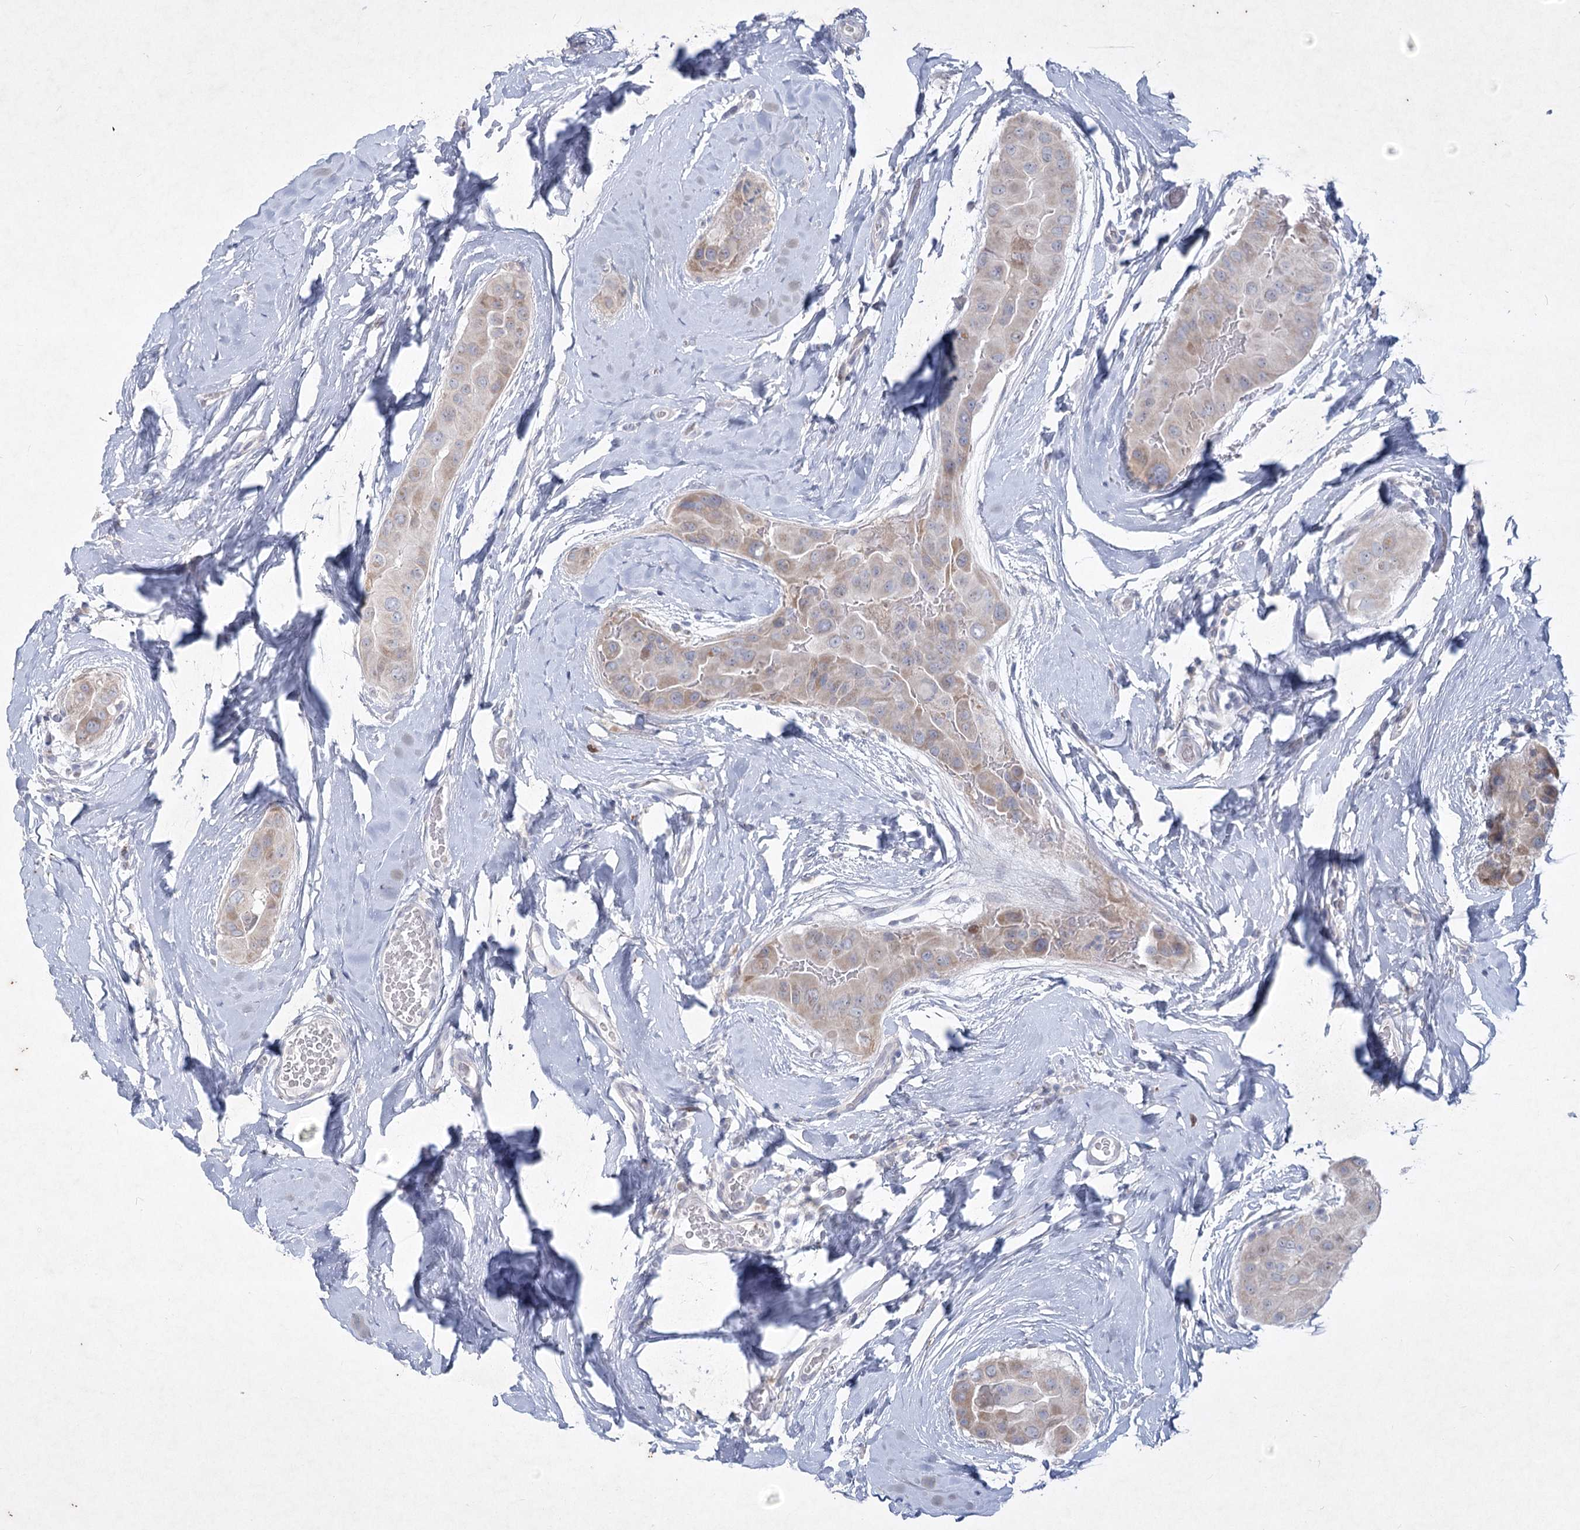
{"staining": {"intensity": "weak", "quantity": "25%-75%", "location": "cytoplasmic/membranous"}, "tissue": "thyroid cancer", "cell_type": "Tumor cells", "image_type": "cancer", "snomed": [{"axis": "morphology", "description": "Papillary adenocarcinoma, NOS"}, {"axis": "topography", "description": "Thyroid gland"}], "caption": "Human thyroid cancer (papillary adenocarcinoma) stained with a brown dye demonstrates weak cytoplasmic/membranous positive staining in about 25%-75% of tumor cells.", "gene": "PLA2G12A", "patient": {"sex": "male", "age": 33}}